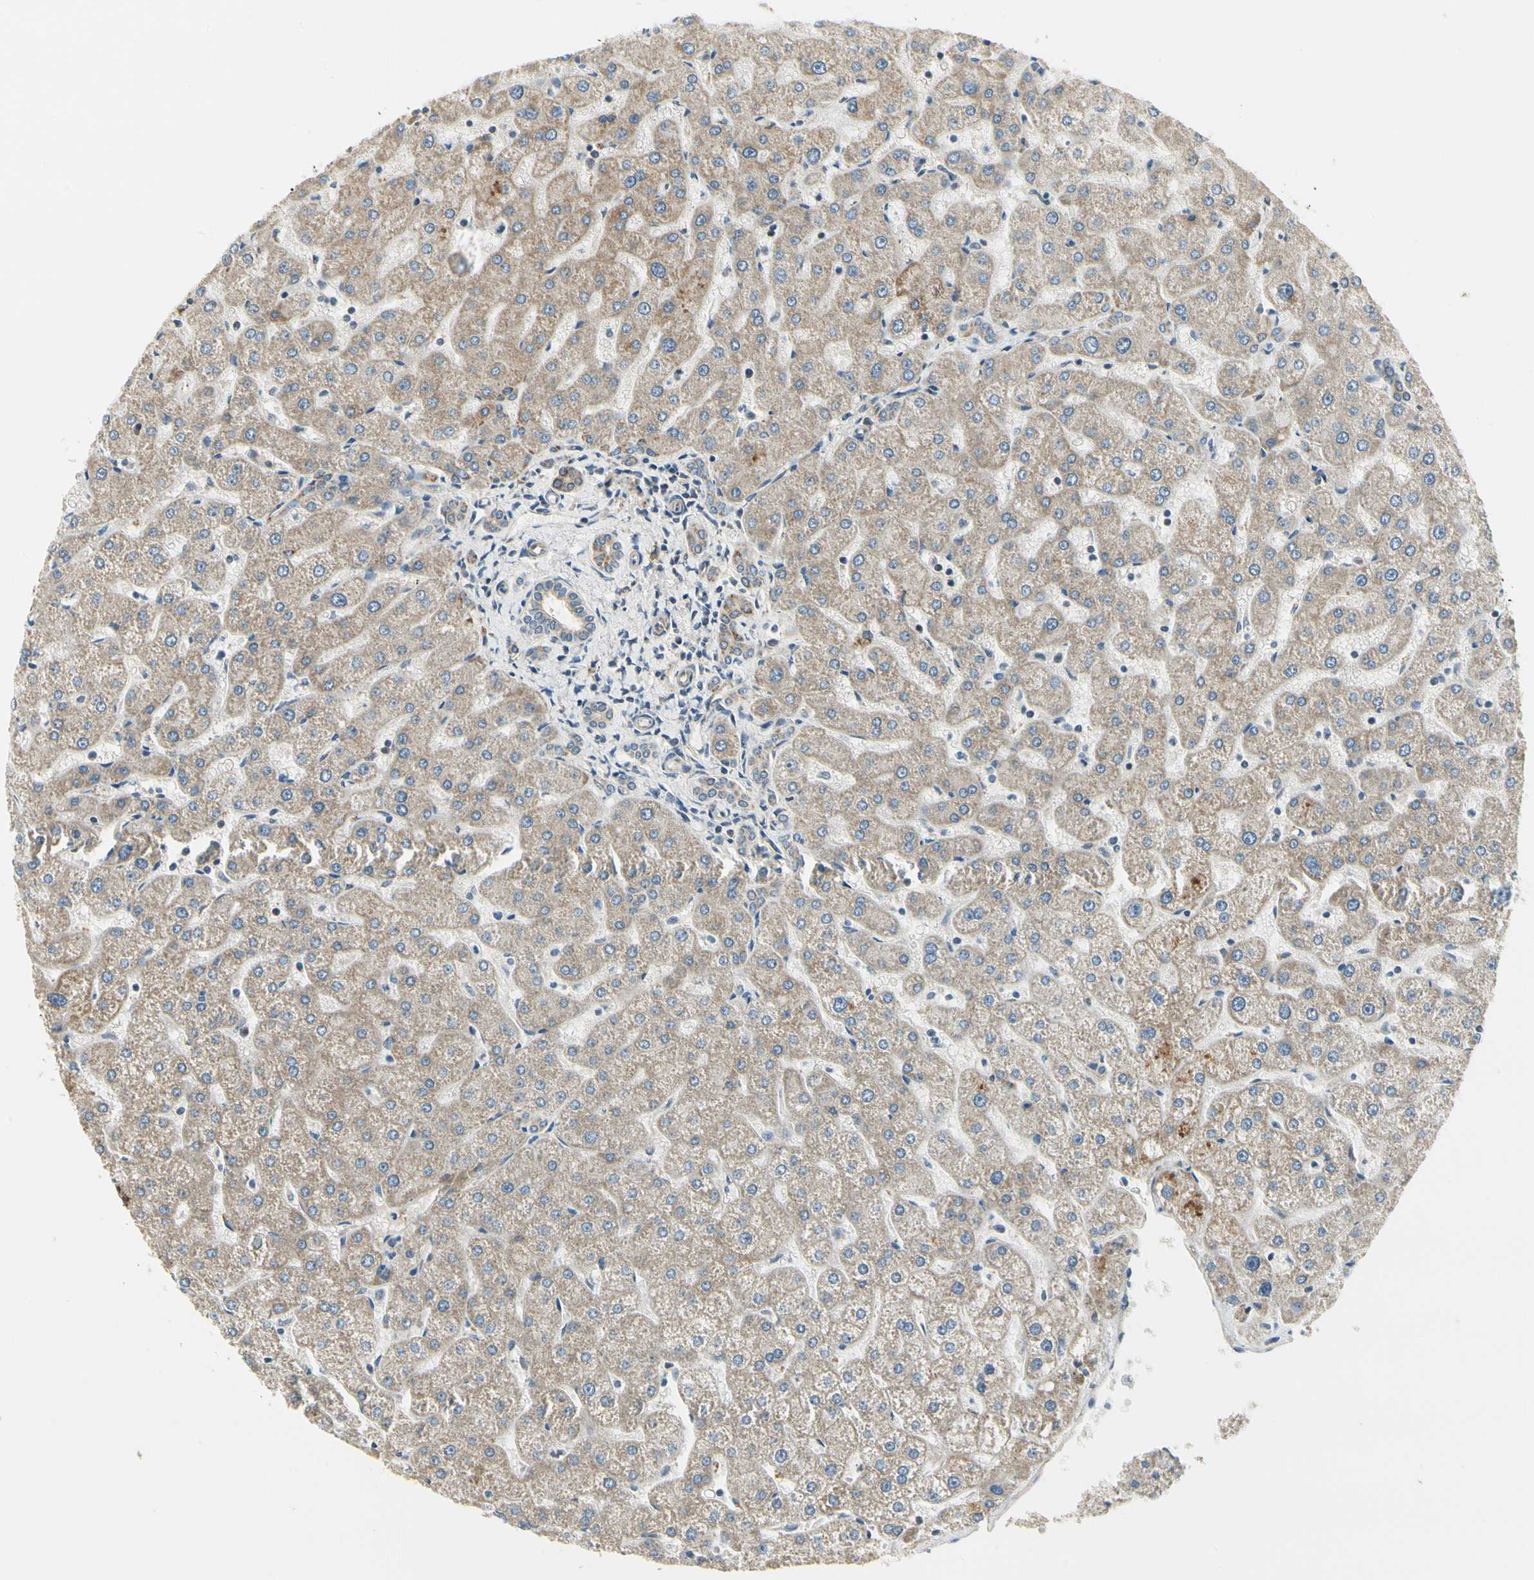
{"staining": {"intensity": "weak", "quantity": "25%-75%", "location": "cytoplasmic/membranous"}, "tissue": "liver", "cell_type": "Cholangiocytes", "image_type": "normal", "snomed": [{"axis": "morphology", "description": "Normal tissue, NOS"}, {"axis": "topography", "description": "Liver"}], "caption": "An IHC histopathology image of unremarkable tissue is shown. Protein staining in brown labels weak cytoplasmic/membranous positivity in liver within cholangiocytes. Immunohistochemistry (ihc) stains the protein in brown and the nuclei are stained blue.", "gene": "EPHB3", "patient": {"sex": "male", "age": 67}}